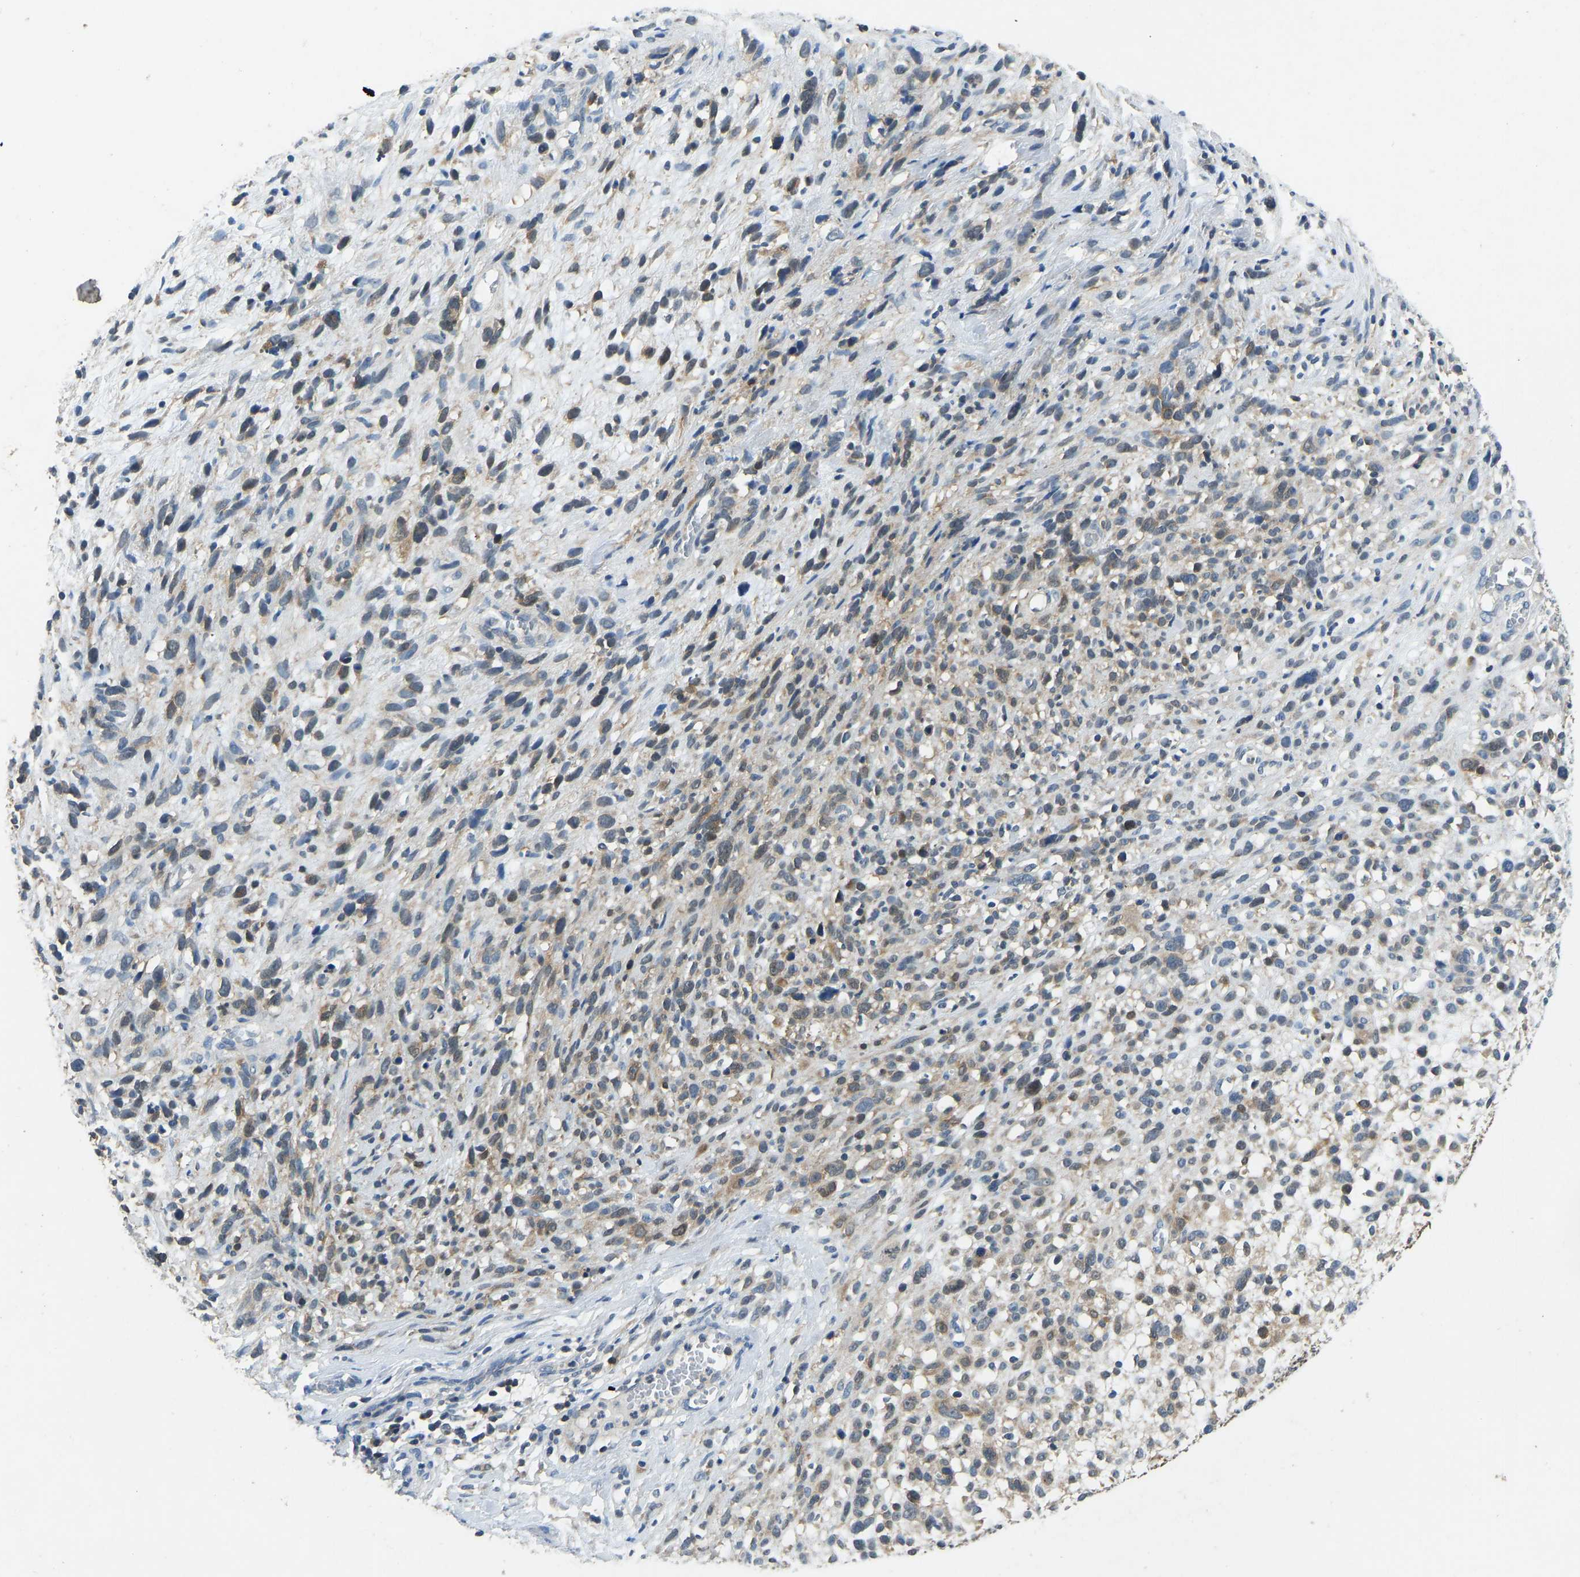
{"staining": {"intensity": "weak", "quantity": ">75%", "location": "cytoplasmic/membranous"}, "tissue": "melanoma", "cell_type": "Tumor cells", "image_type": "cancer", "snomed": [{"axis": "morphology", "description": "Malignant melanoma, NOS"}, {"axis": "topography", "description": "Skin"}], "caption": "Malignant melanoma was stained to show a protein in brown. There is low levels of weak cytoplasmic/membranous expression in approximately >75% of tumor cells. The staining is performed using DAB (3,3'-diaminobenzidine) brown chromogen to label protein expression. The nuclei are counter-stained blue using hematoxylin.", "gene": "NDRG3", "patient": {"sex": "female", "age": 55}}